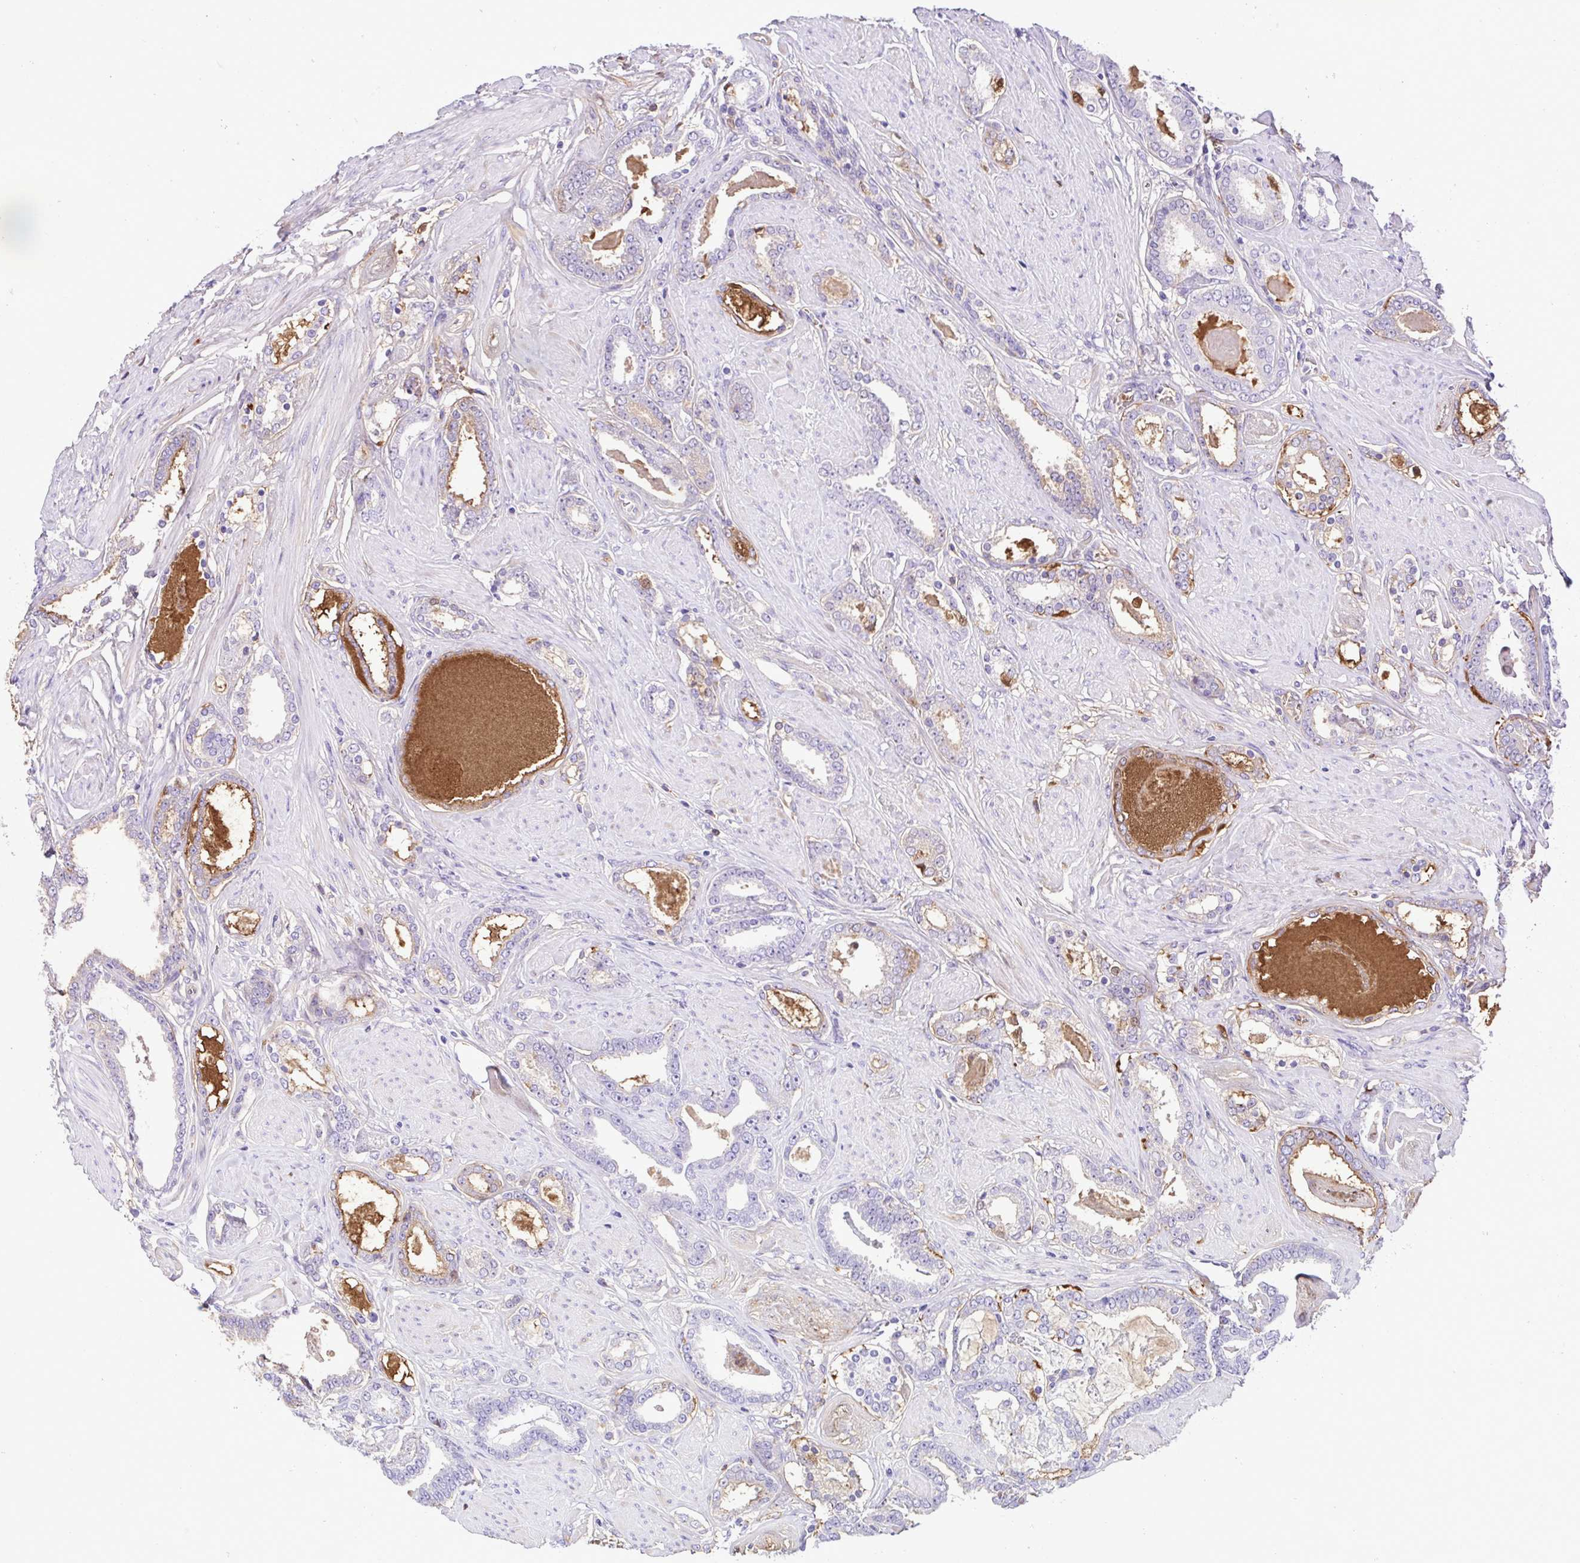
{"staining": {"intensity": "weak", "quantity": "<25%", "location": "cytoplasmic/membranous"}, "tissue": "prostate cancer", "cell_type": "Tumor cells", "image_type": "cancer", "snomed": [{"axis": "morphology", "description": "Adenocarcinoma, High grade"}, {"axis": "topography", "description": "Prostate"}], "caption": "Protein analysis of prostate cancer shows no significant positivity in tumor cells.", "gene": "IGFL1", "patient": {"sex": "male", "age": 63}}